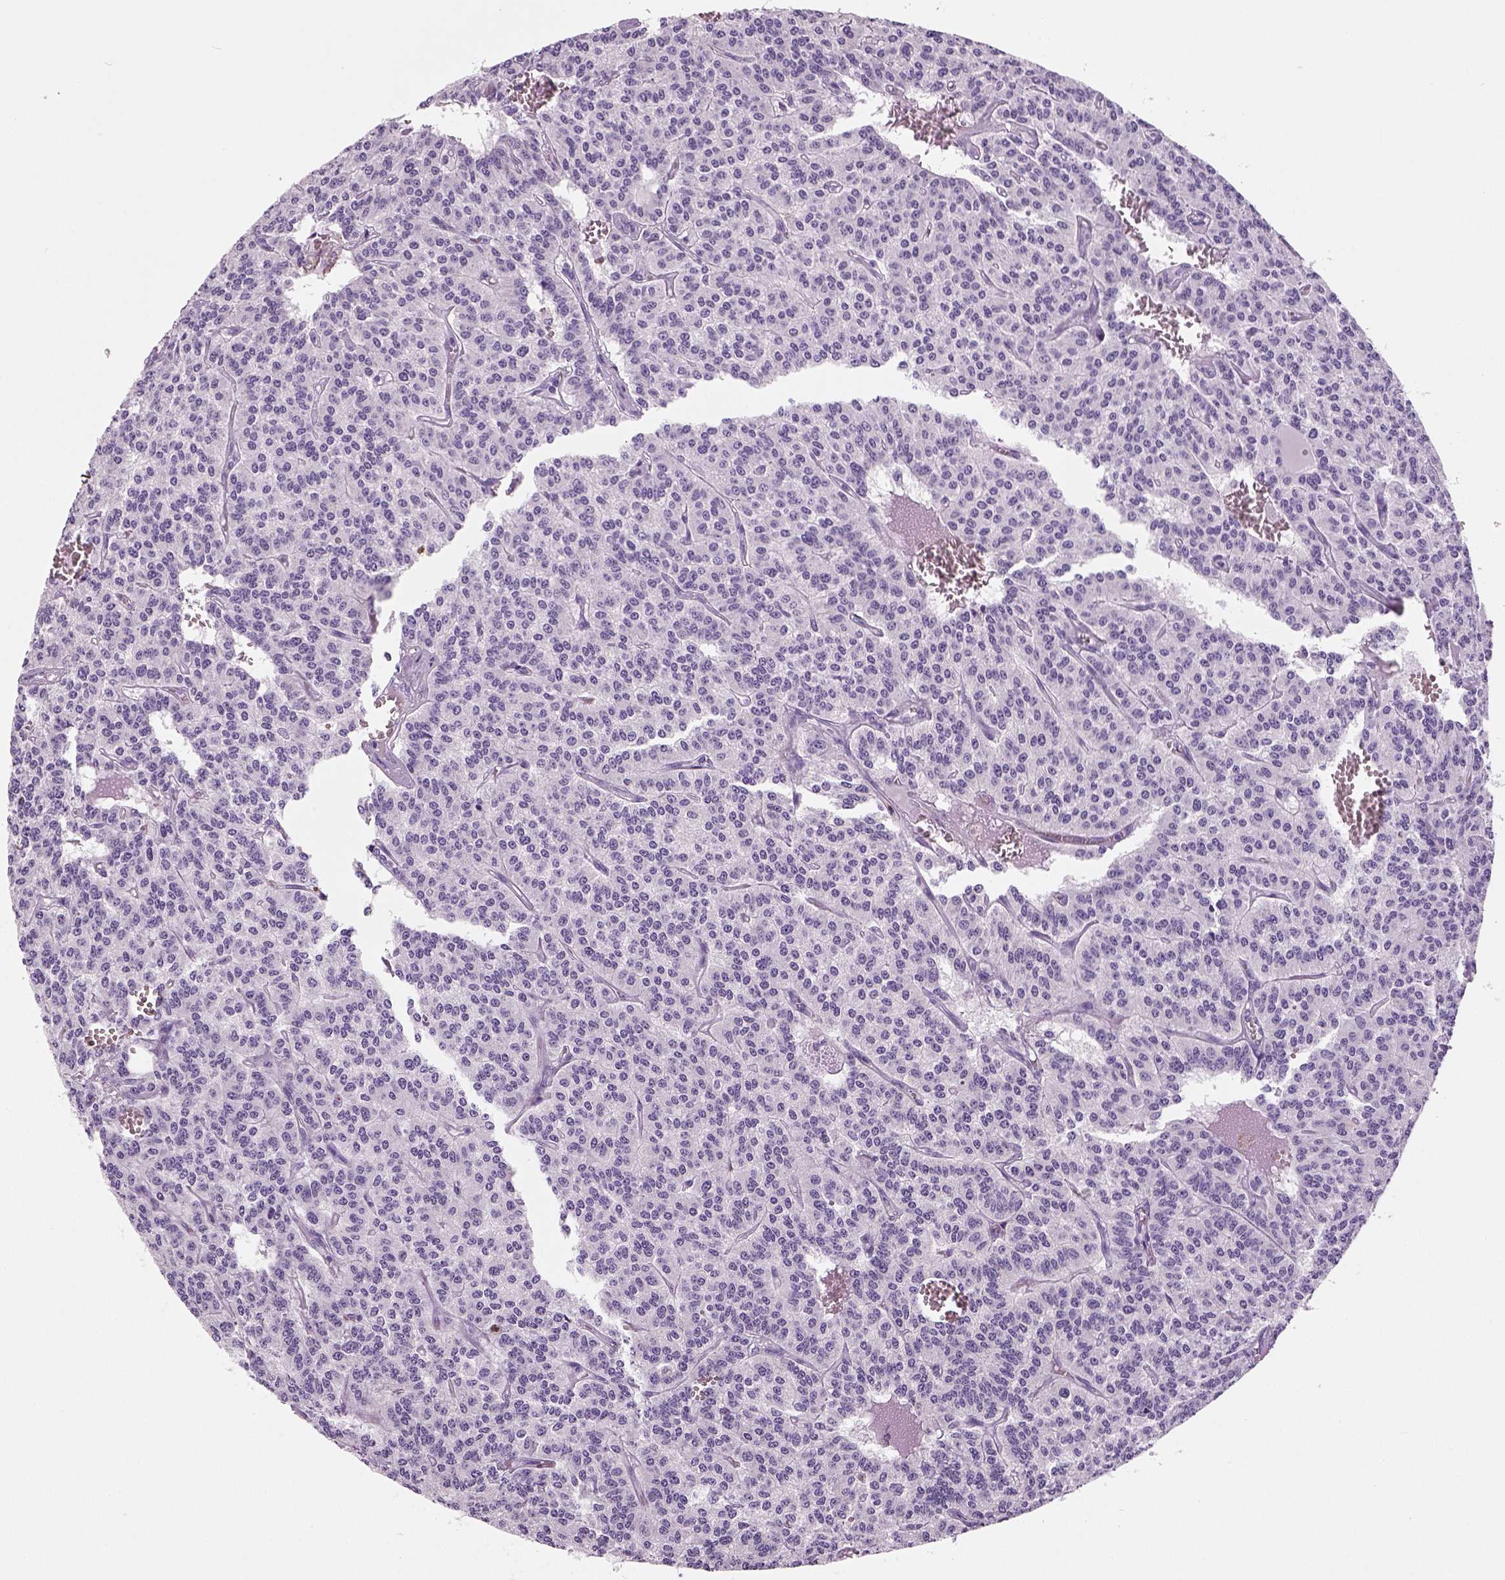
{"staining": {"intensity": "negative", "quantity": "none", "location": "none"}, "tissue": "carcinoid", "cell_type": "Tumor cells", "image_type": "cancer", "snomed": [{"axis": "morphology", "description": "Carcinoid, malignant, NOS"}, {"axis": "topography", "description": "Lung"}], "caption": "A high-resolution histopathology image shows immunohistochemistry staining of malignant carcinoid, which reveals no significant positivity in tumor cells.", "gene": "NECAB2", "patient": {"sex": "female", "age": 71}}